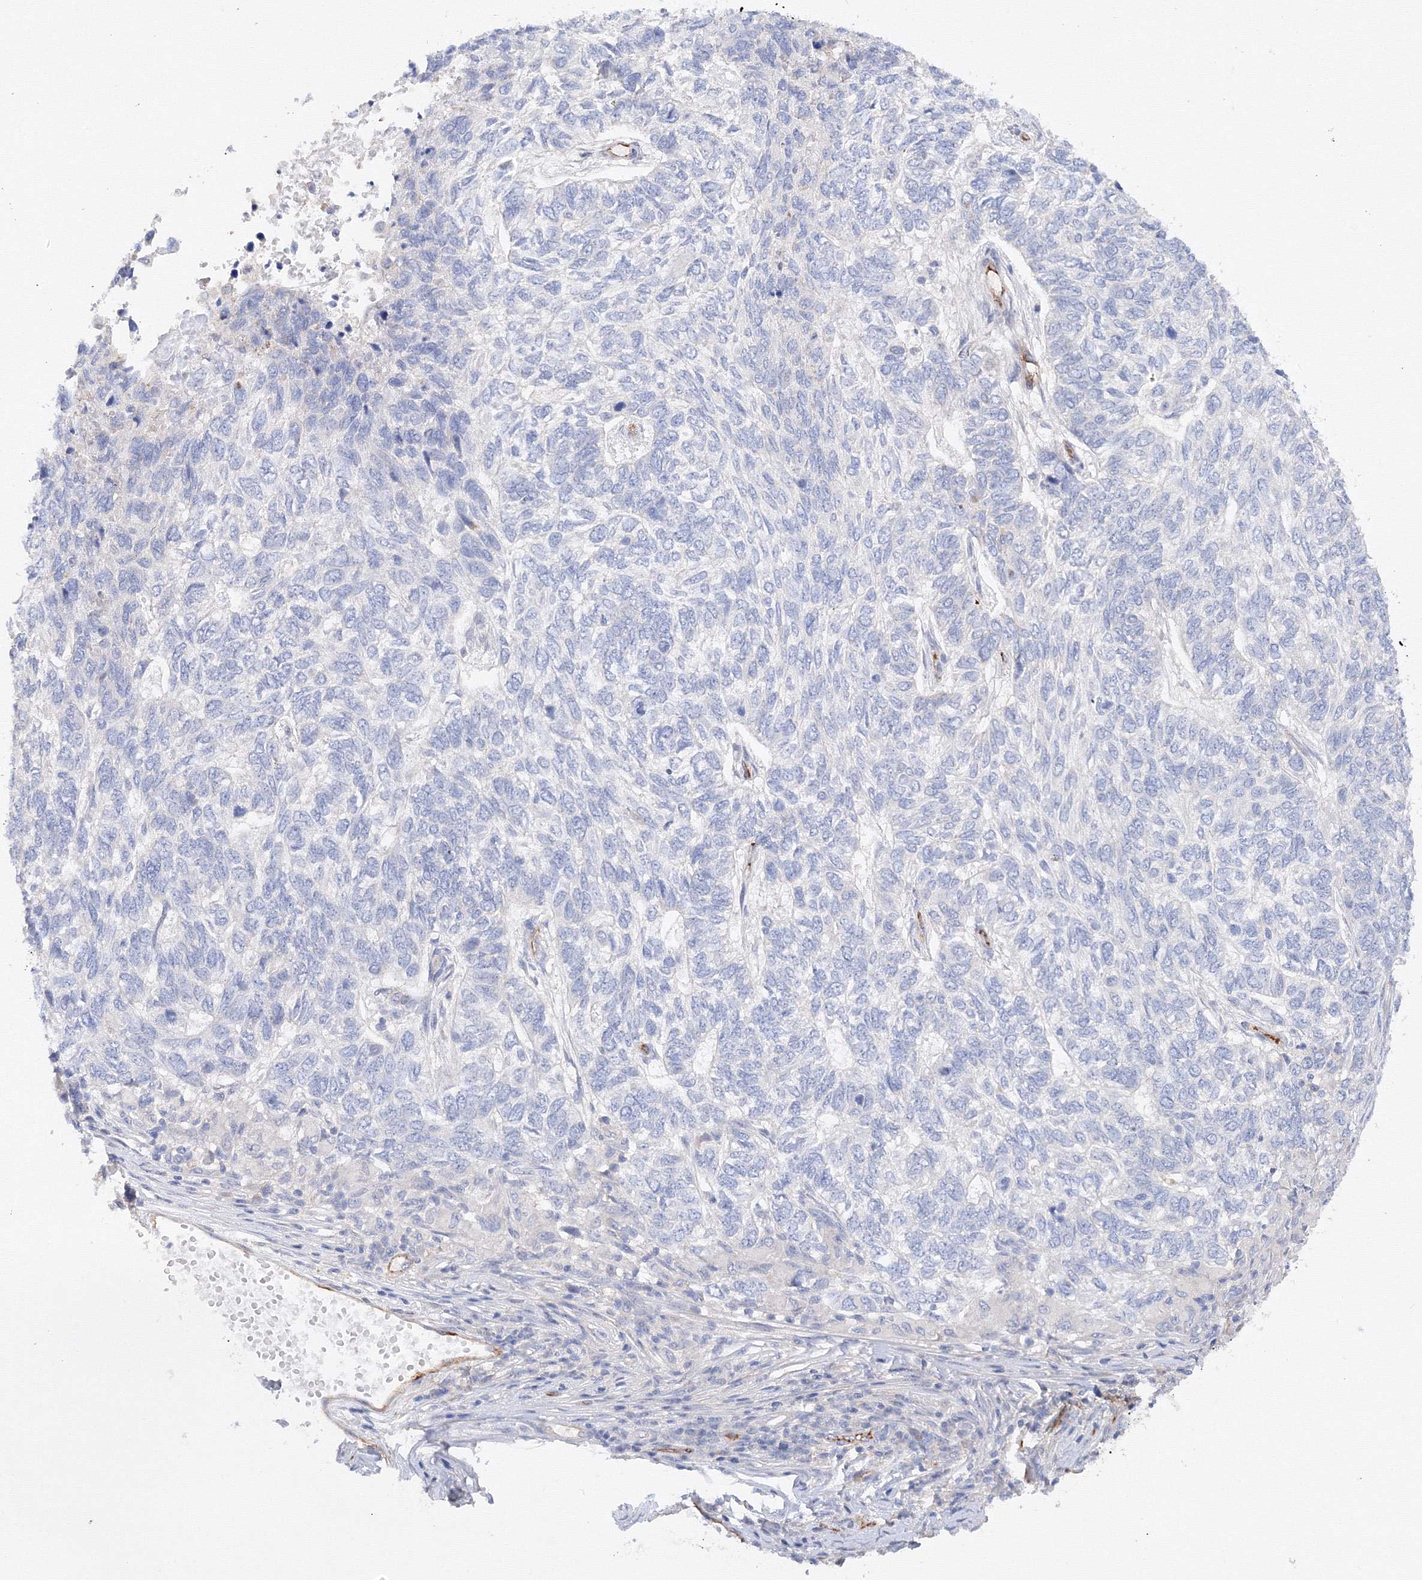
{"staining": {"intensity": "negative", "quantity": "none", "location": "none"}, "tissue": "skin cancer", "cell_type": "Tumor cells", "image_type": "cancer", "snomed": [{"axis": "morphology", "description": "Basal cell carcinoma"}, {"axis": "topography", "description": "Skin"}], "caption": "This is an immunohistochemistry (IHC) histopathology image of skin cancer. There is no positivity in tumor cells.", "gene": "DIS3L2", "patient": {"sex": "female", "age": 65}}